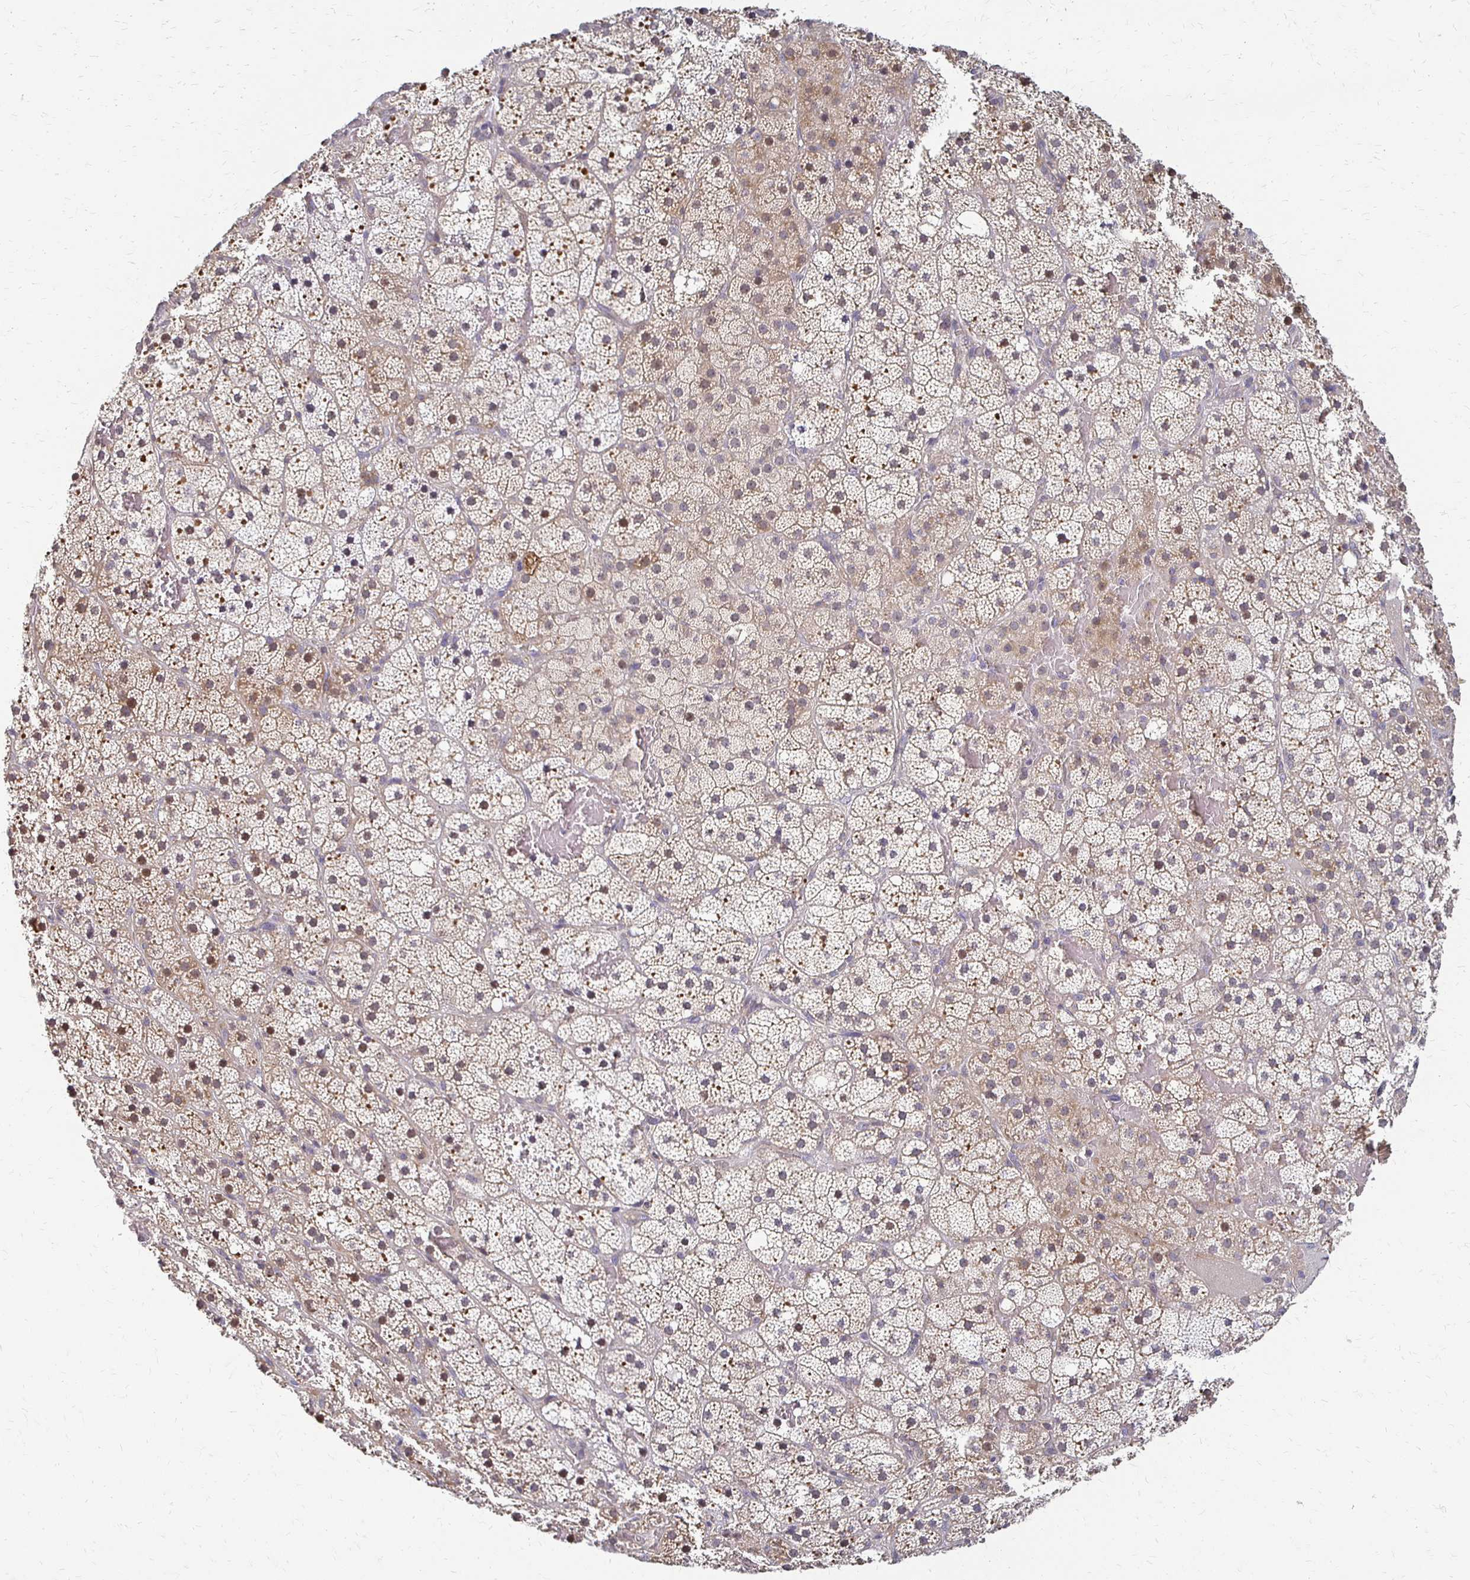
{"staining": {"intensity": "weak", "quantity": ">75%", "location": "cytoplasmic/membranous"}, "tissue": "adrenal gland", "cell_type": "Glandular cells", "image_type": "normal", "snomed": [{"axis": "morphology", "description": "Normal tissue, NOS"}, {"axis": "topography", "description": "Adrenal gland"}], "caption": "Immunohistochemical staining of benign adrenal gland exhibits weak cytoplasmic/membranous protein expression in approximately >75% of glandular cells. Nuclei are stained in blue.", "gene": "SLC9A9", "patient": {"sex": "male", "age": 53}}